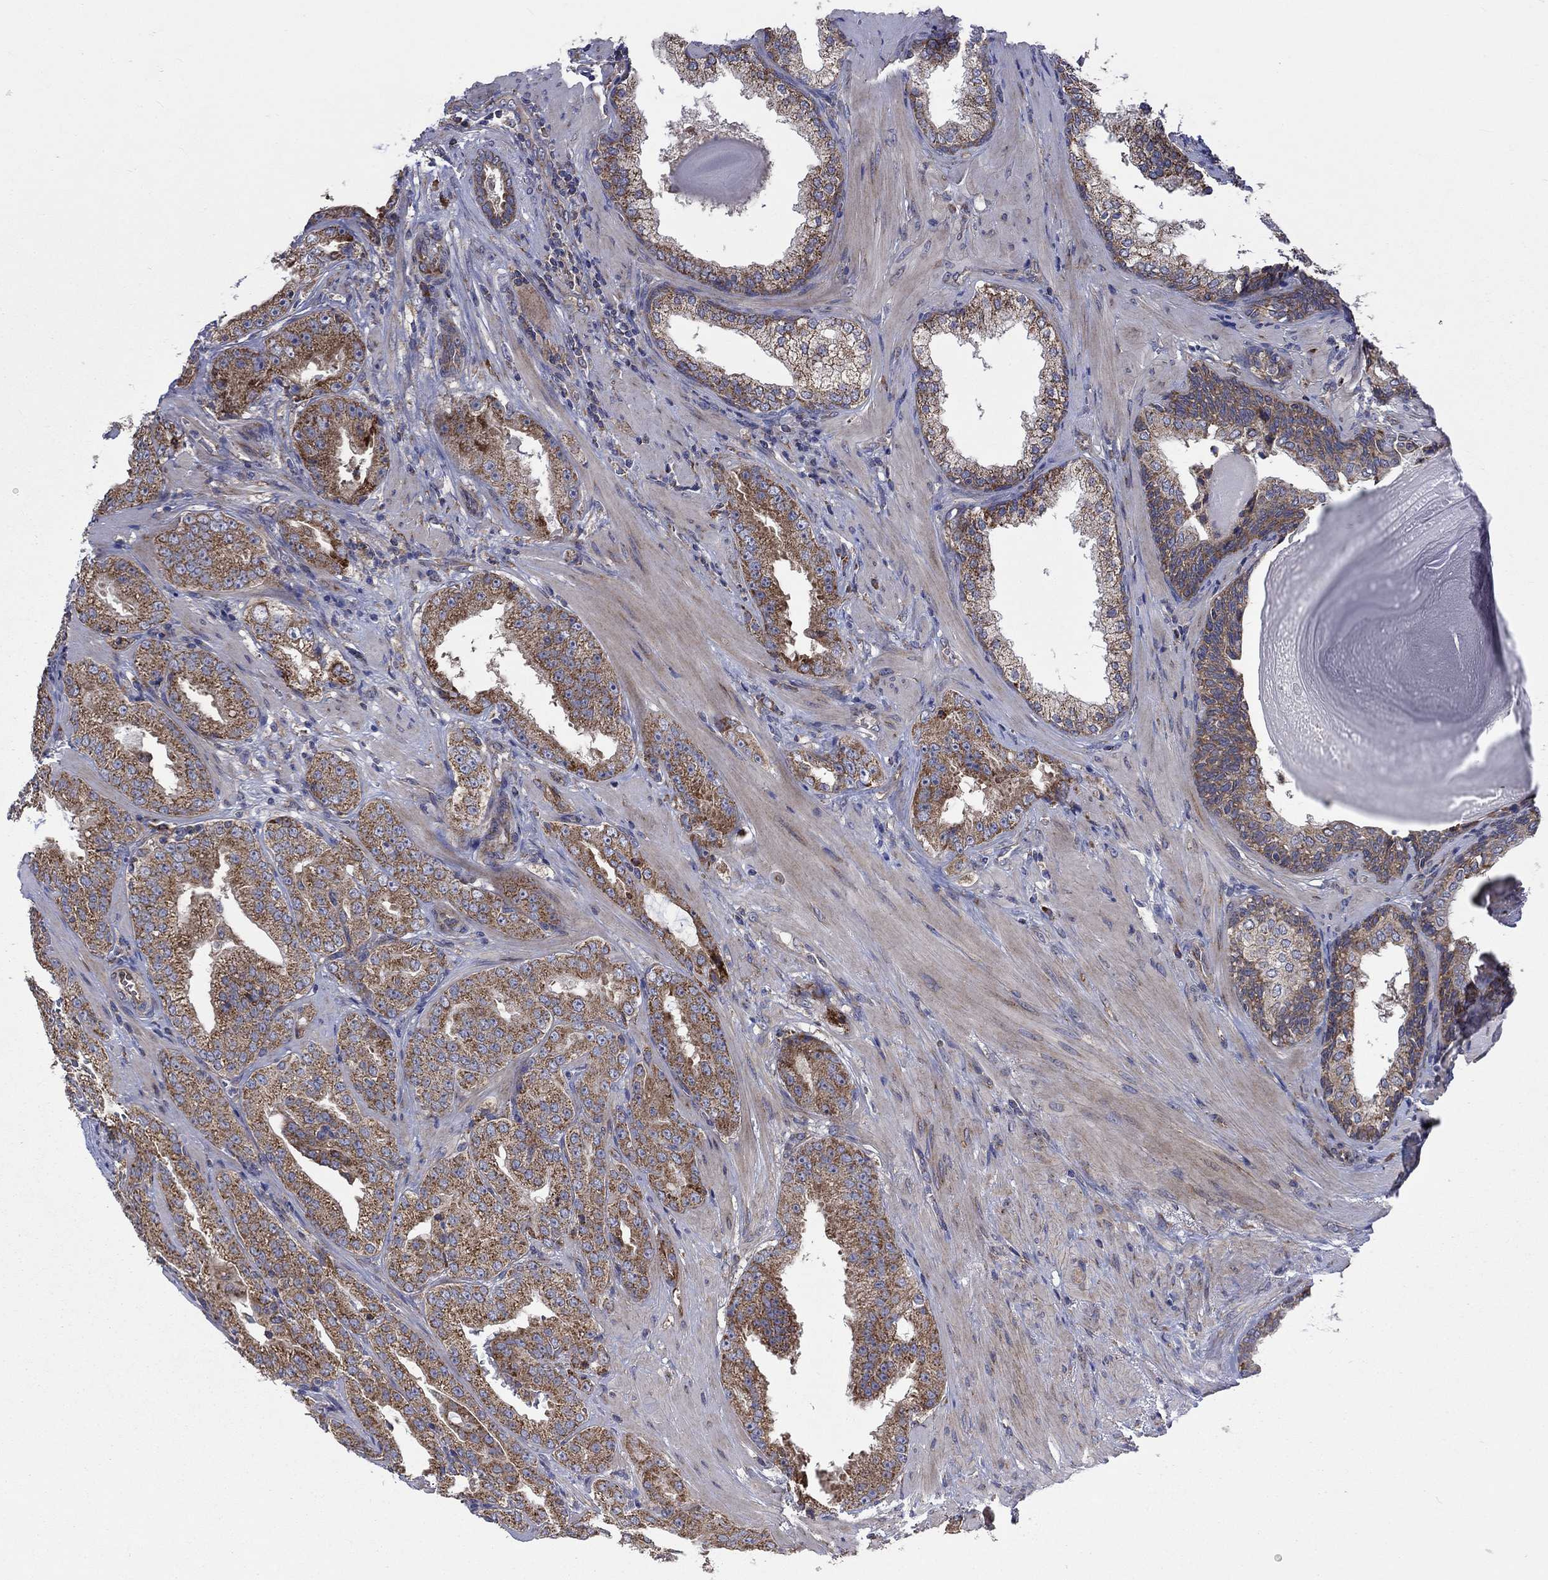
{"staining": {"intensity": "strong", "quantity": "25%-75%", "location": "cytoplasmic/membranous"}, "tissue": "prostate cancer", "cell_type": "Tumor cells", "image_type": "cancer", "snomed": [{"axis": "morphology", "description": "Adenocarcinoma, Low grade"}, {"axis": "topography", "description": "Prostate"}], "caption": "A high amount of strong cytoplasmic/membranous positivity is present in about 25%-75% of tumor cells in prostate cancer (low-grade adenocarcinoma) tissue. The protein is stained brown, and the nuclei are stained in blue (DAB (3,3'-diaminobenzidine) IHC with brightfield microscopy, high magnification).", "gene": "RPLP0", "patient": {"sex": "male", "age": 62}}